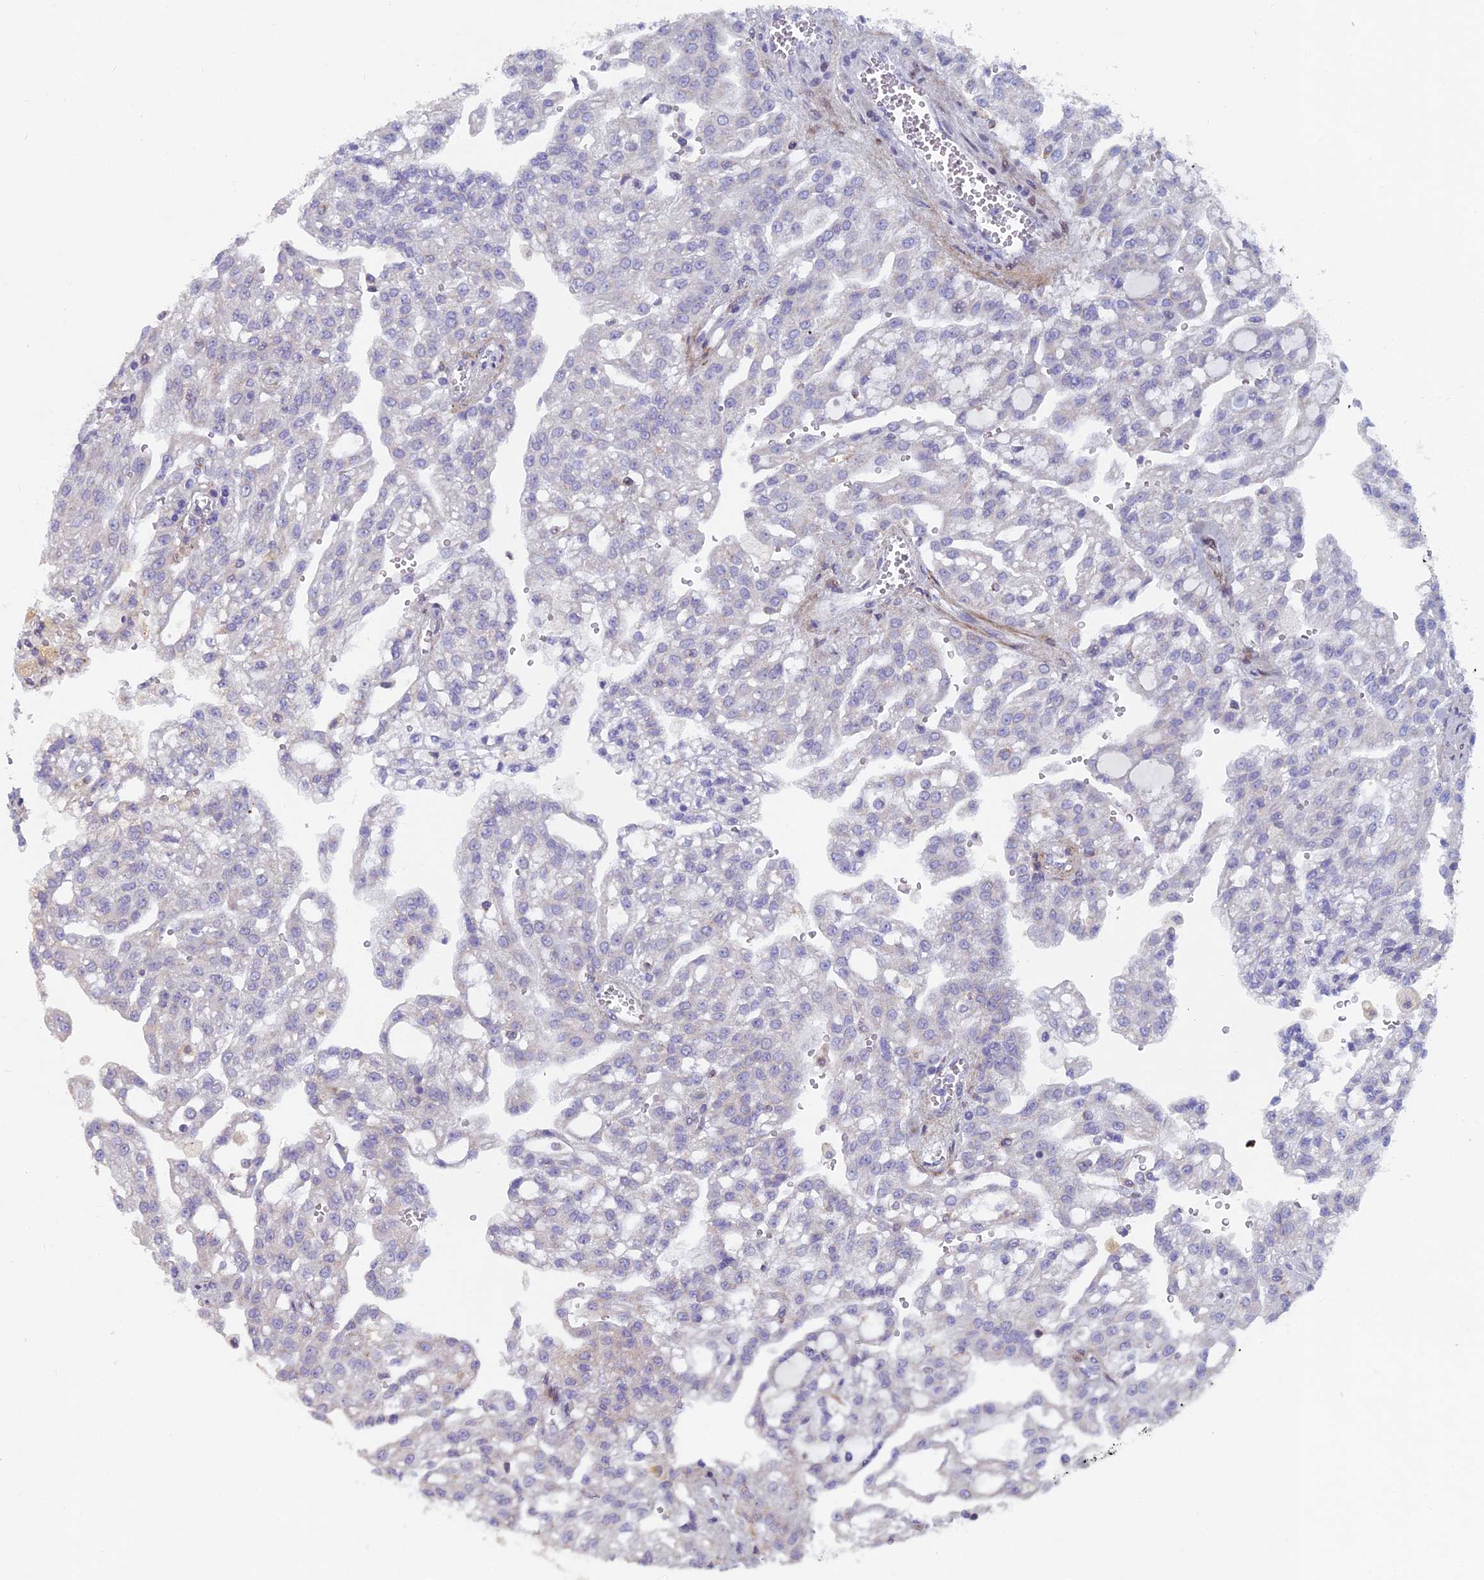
{"staining": {"intensity": "negative", "quantity": "none", "location": "none"}, "tissue": "renal cancer", "cell_type": "Tumor cells", "image_type": "cancer", "snomed": [{"axis": "morphology", "description": "Adenocarcinoma, NOS"}, {"axis": "topography", "description": "Kidney"}], "caption": "The immunohistochemistry micrograph has no significant expression in tumor cells of renal cancer tissue. (Brightfield microscopy of DAB immunohistochemistry (IHC) at high magnification).", "gene": "B9D2", "patient": {"sex": "male", "age": 63}}